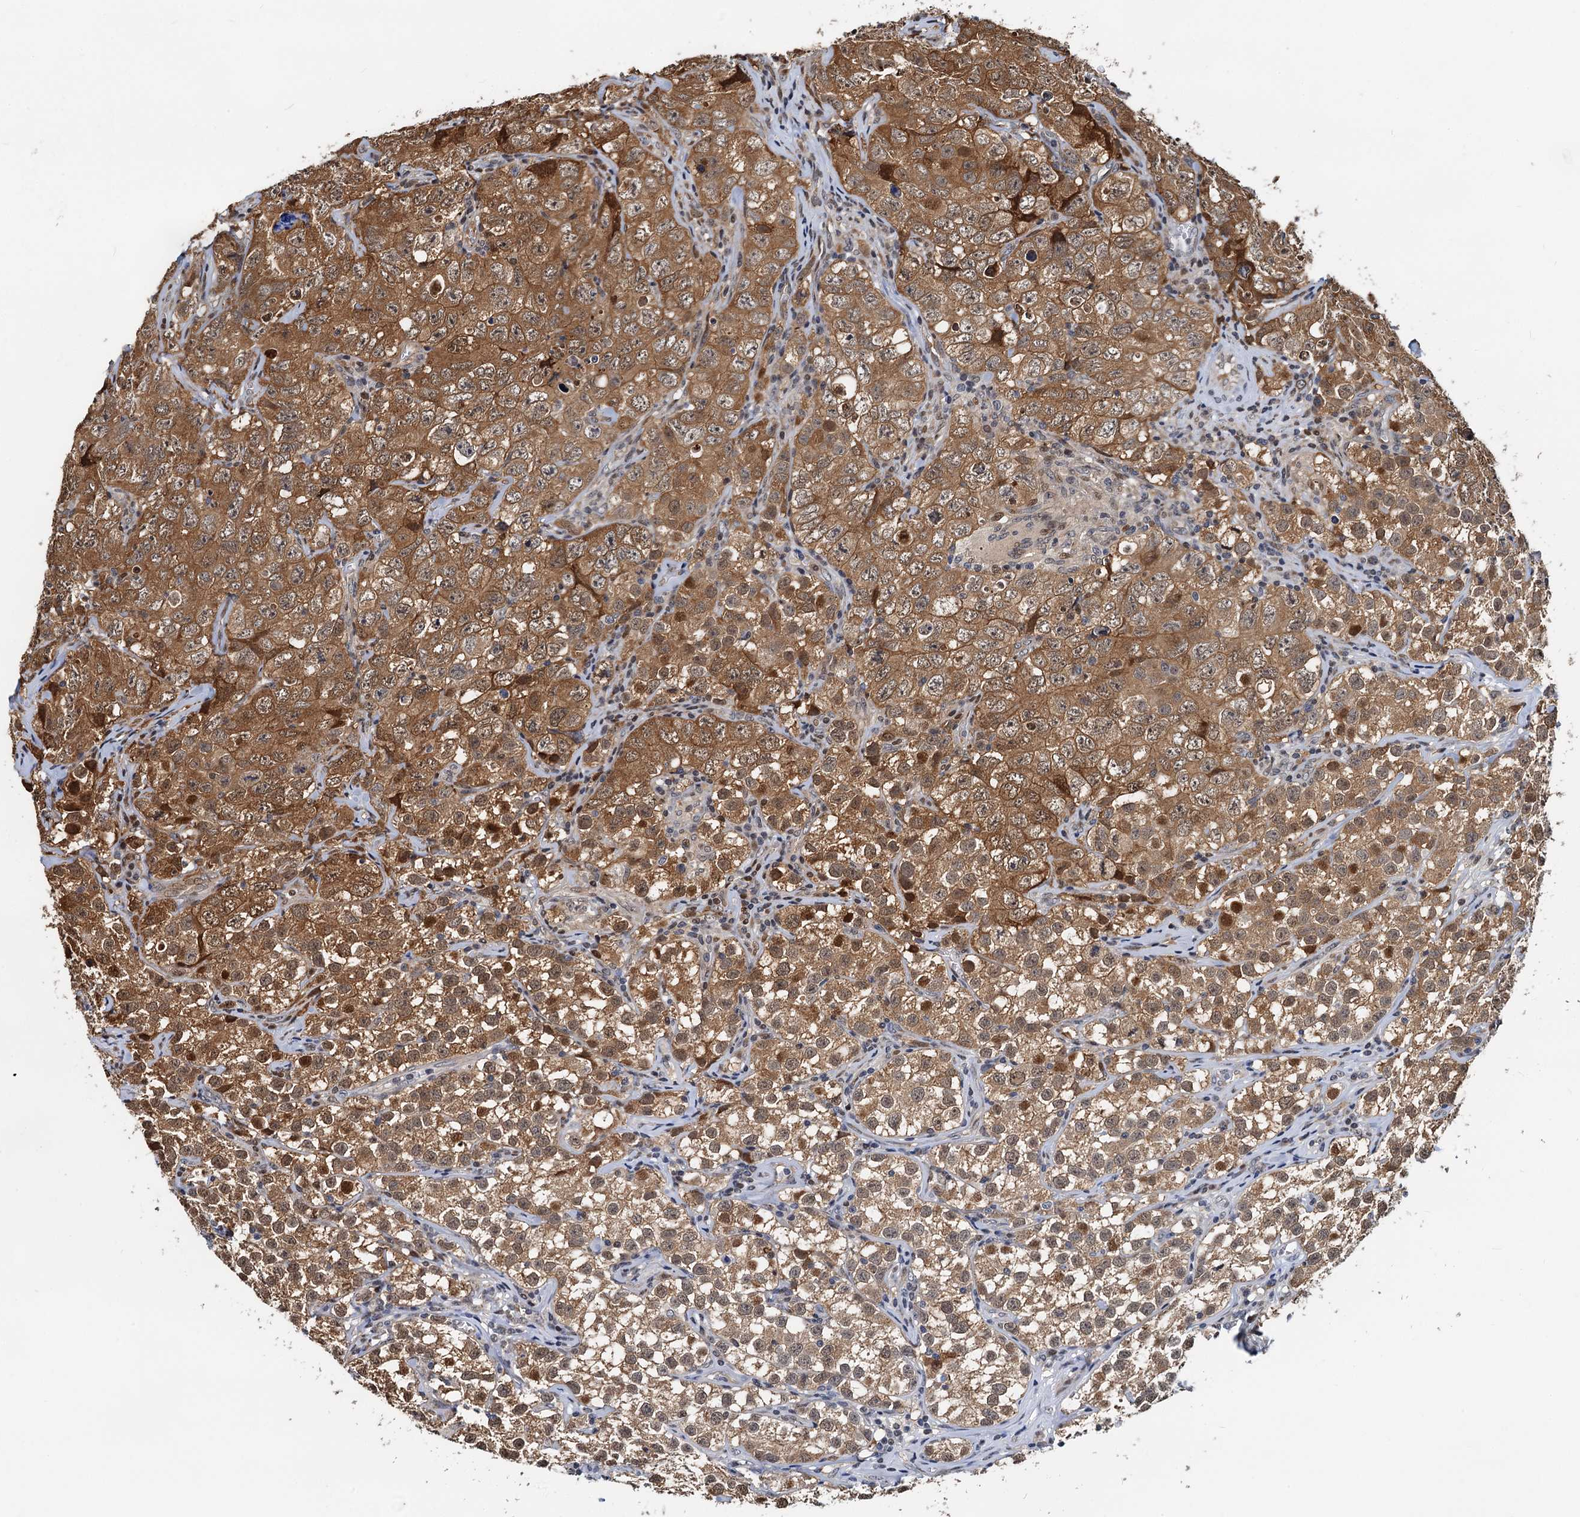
{"staining": {"intensity": "strong", "quantity": ">75%", "location": "cytoplasmic/membranous,nuclear"}, "tissue": "testis cancer", "cell_type": "Tumor cells", "image_type": "cancer", "snomed": [{"axis": "morphology", "description": "Seminoma, NOS"}, {"axis": "morphology", "description": "Carcinoma, Embryonal, NOS"}, {"axis": "topography", "description": "Testis"}], "caption": "Testis seminoma was stained to show a protein in brown. There is high levels of strong cytoplasmic/membranous and nuclear staining in approximately >75% of tumor cells.", "gene": "PTGES3", "patient": {"sex": "male", "age": 43}}